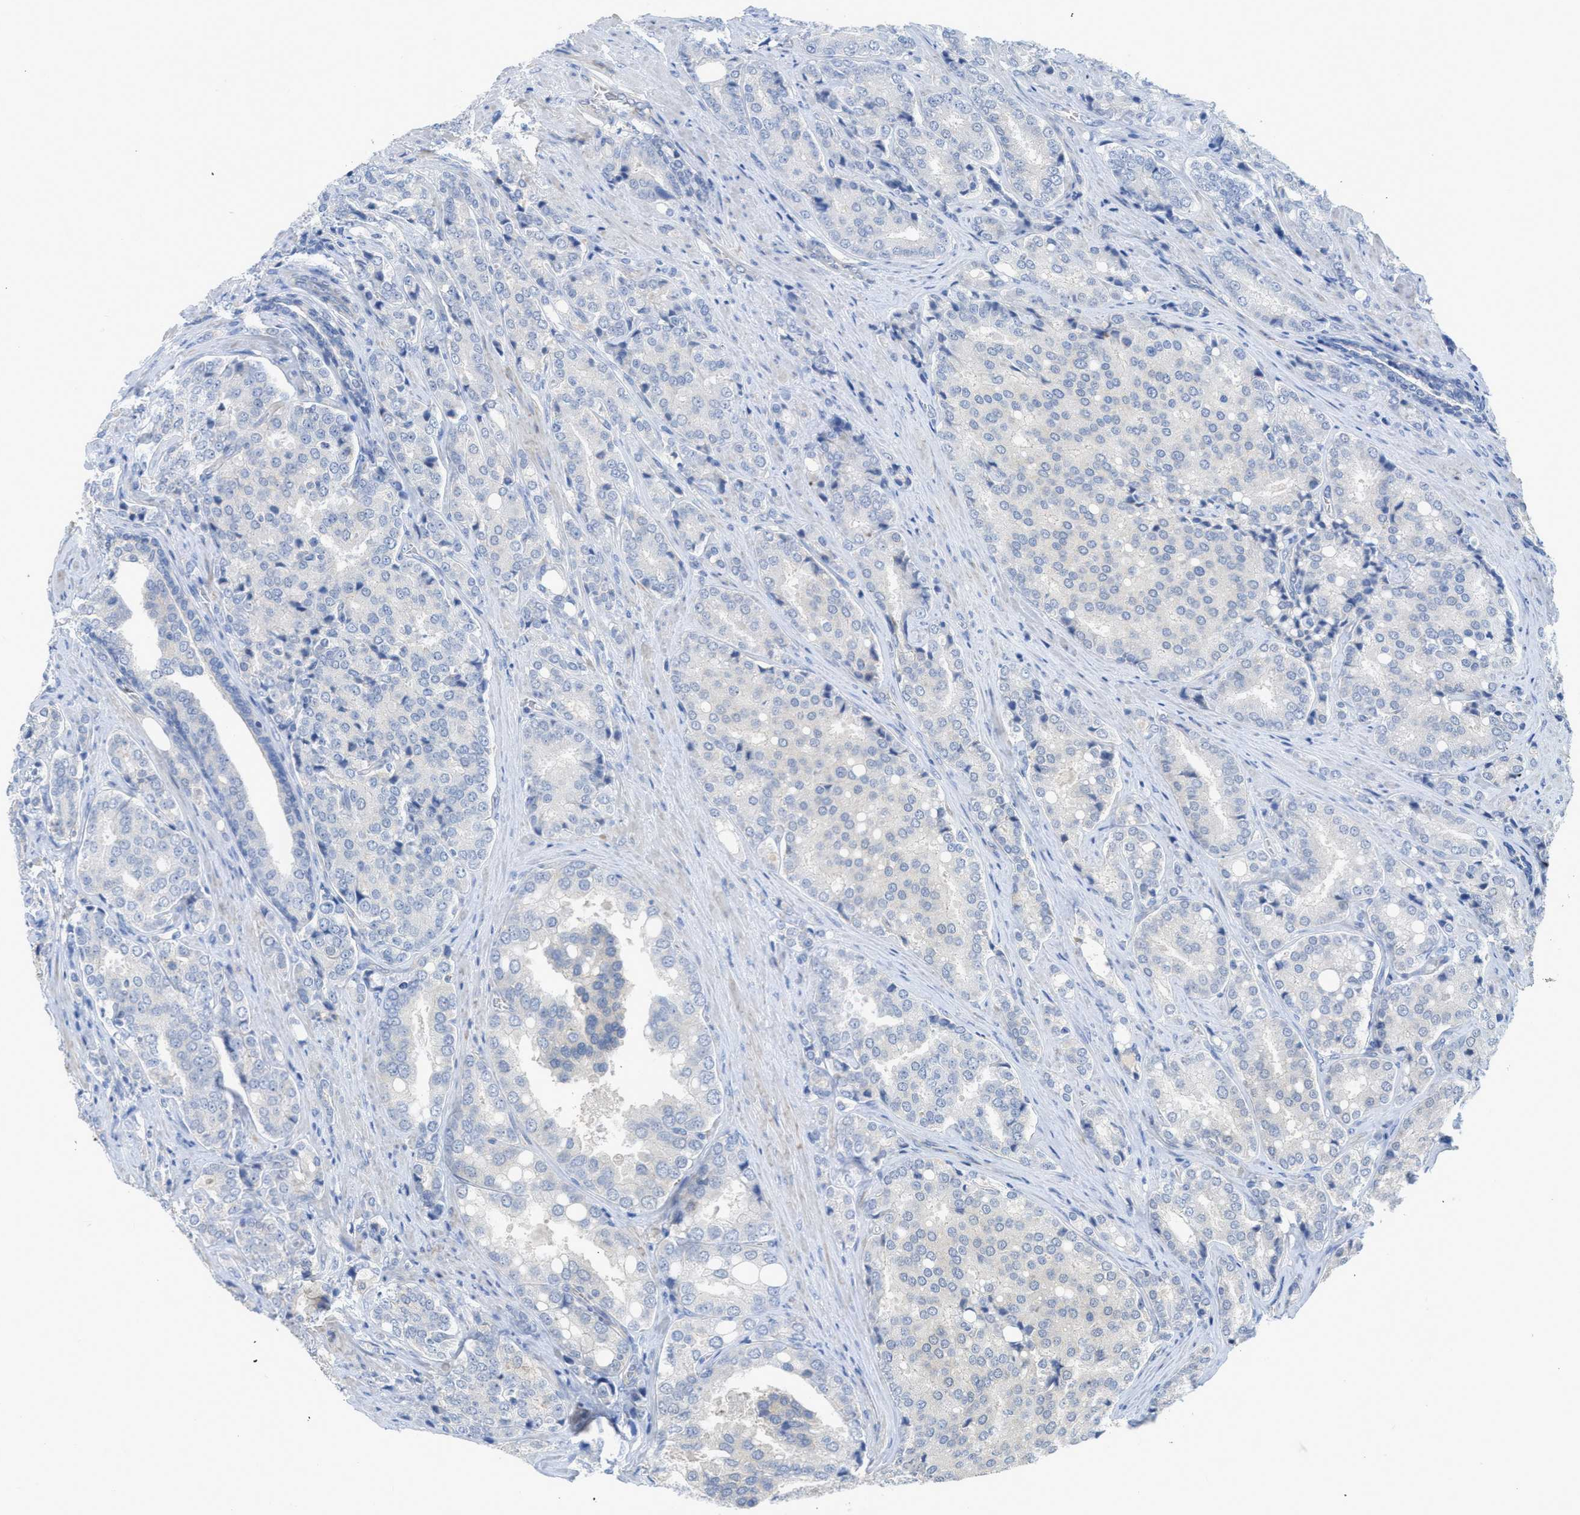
{"staining": {"intensity": "negative", "quantity": "none", "location": "none"}, "tissue": "prostate cancer", "cell_type": "Tumor cells", "image_type": "cancer", "snomed": [{"axis": "morphology", "description": "Adenocarcinoma, High grade"}, {"axis": "topography", "description": "Prostate"}], "caption": "Image shows no protein expression in tumor cells of prostate adenocarcinoma (high-grade) tissue.", "gene": "MYL3", "patient": {"sex": "male", "age": 50}}